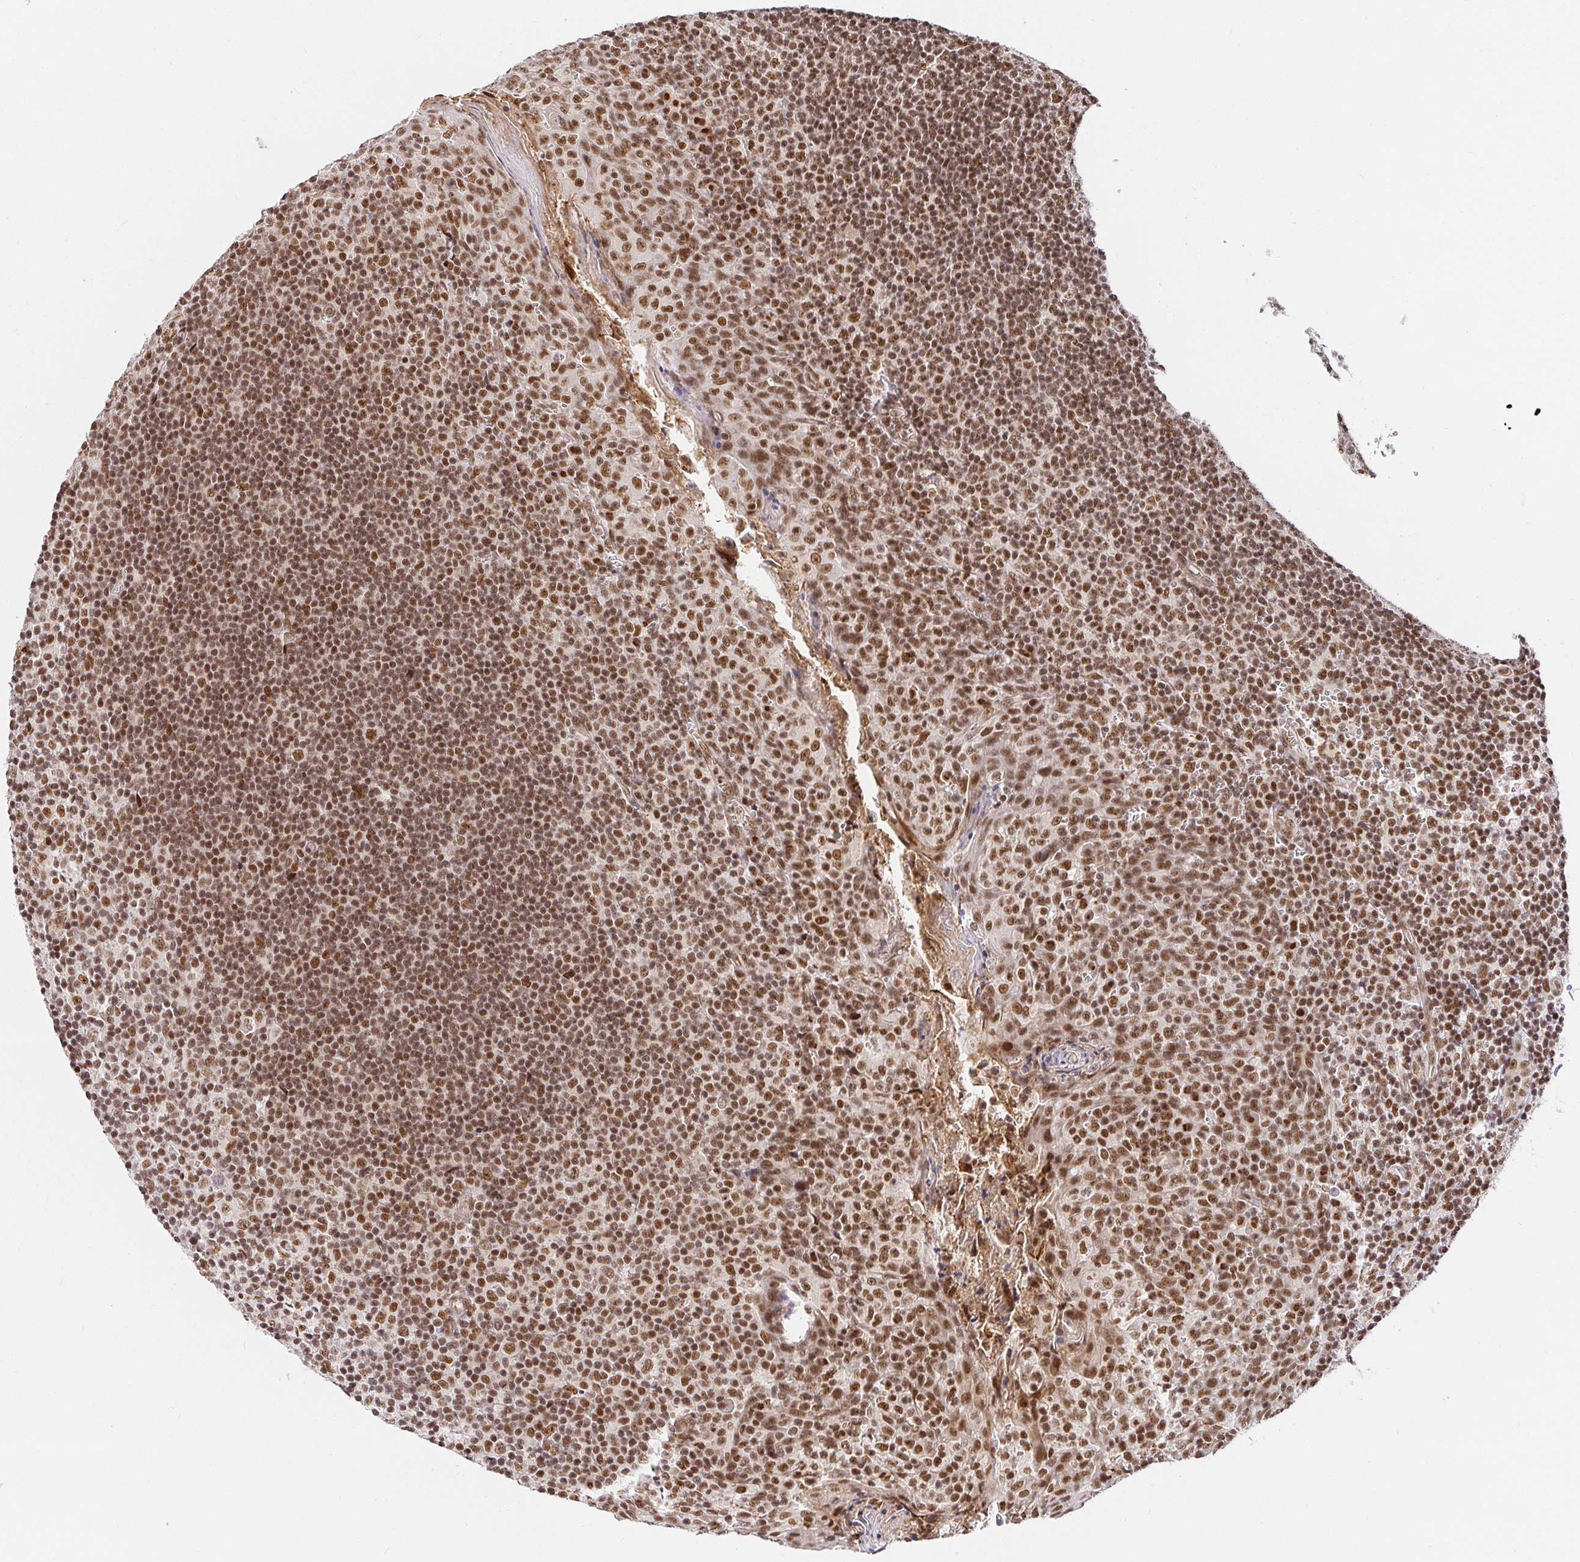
{"staining": {"intensity": "moderate", "quantity": ">75%", "location": "nuclear"}, "tissue": "tonsil", "cell_type": "Germinal center cells", "image_type": "normal", "snomed": [{"axis": "morphology", "description": "Normal tissue, NOS"}, {"axis": "topography", "description": "Tonsil"}], "caption": "Protein staining shows moderate nuclear positivity in approximately >75% of germinal center cells in unremarkable tonsil. (DAB (3,3'-diaminobenzidine) IHC with brightfield microscopy, high magnification).", "gene": "USF1", "patient": {"sex": "male", "age": 27}}